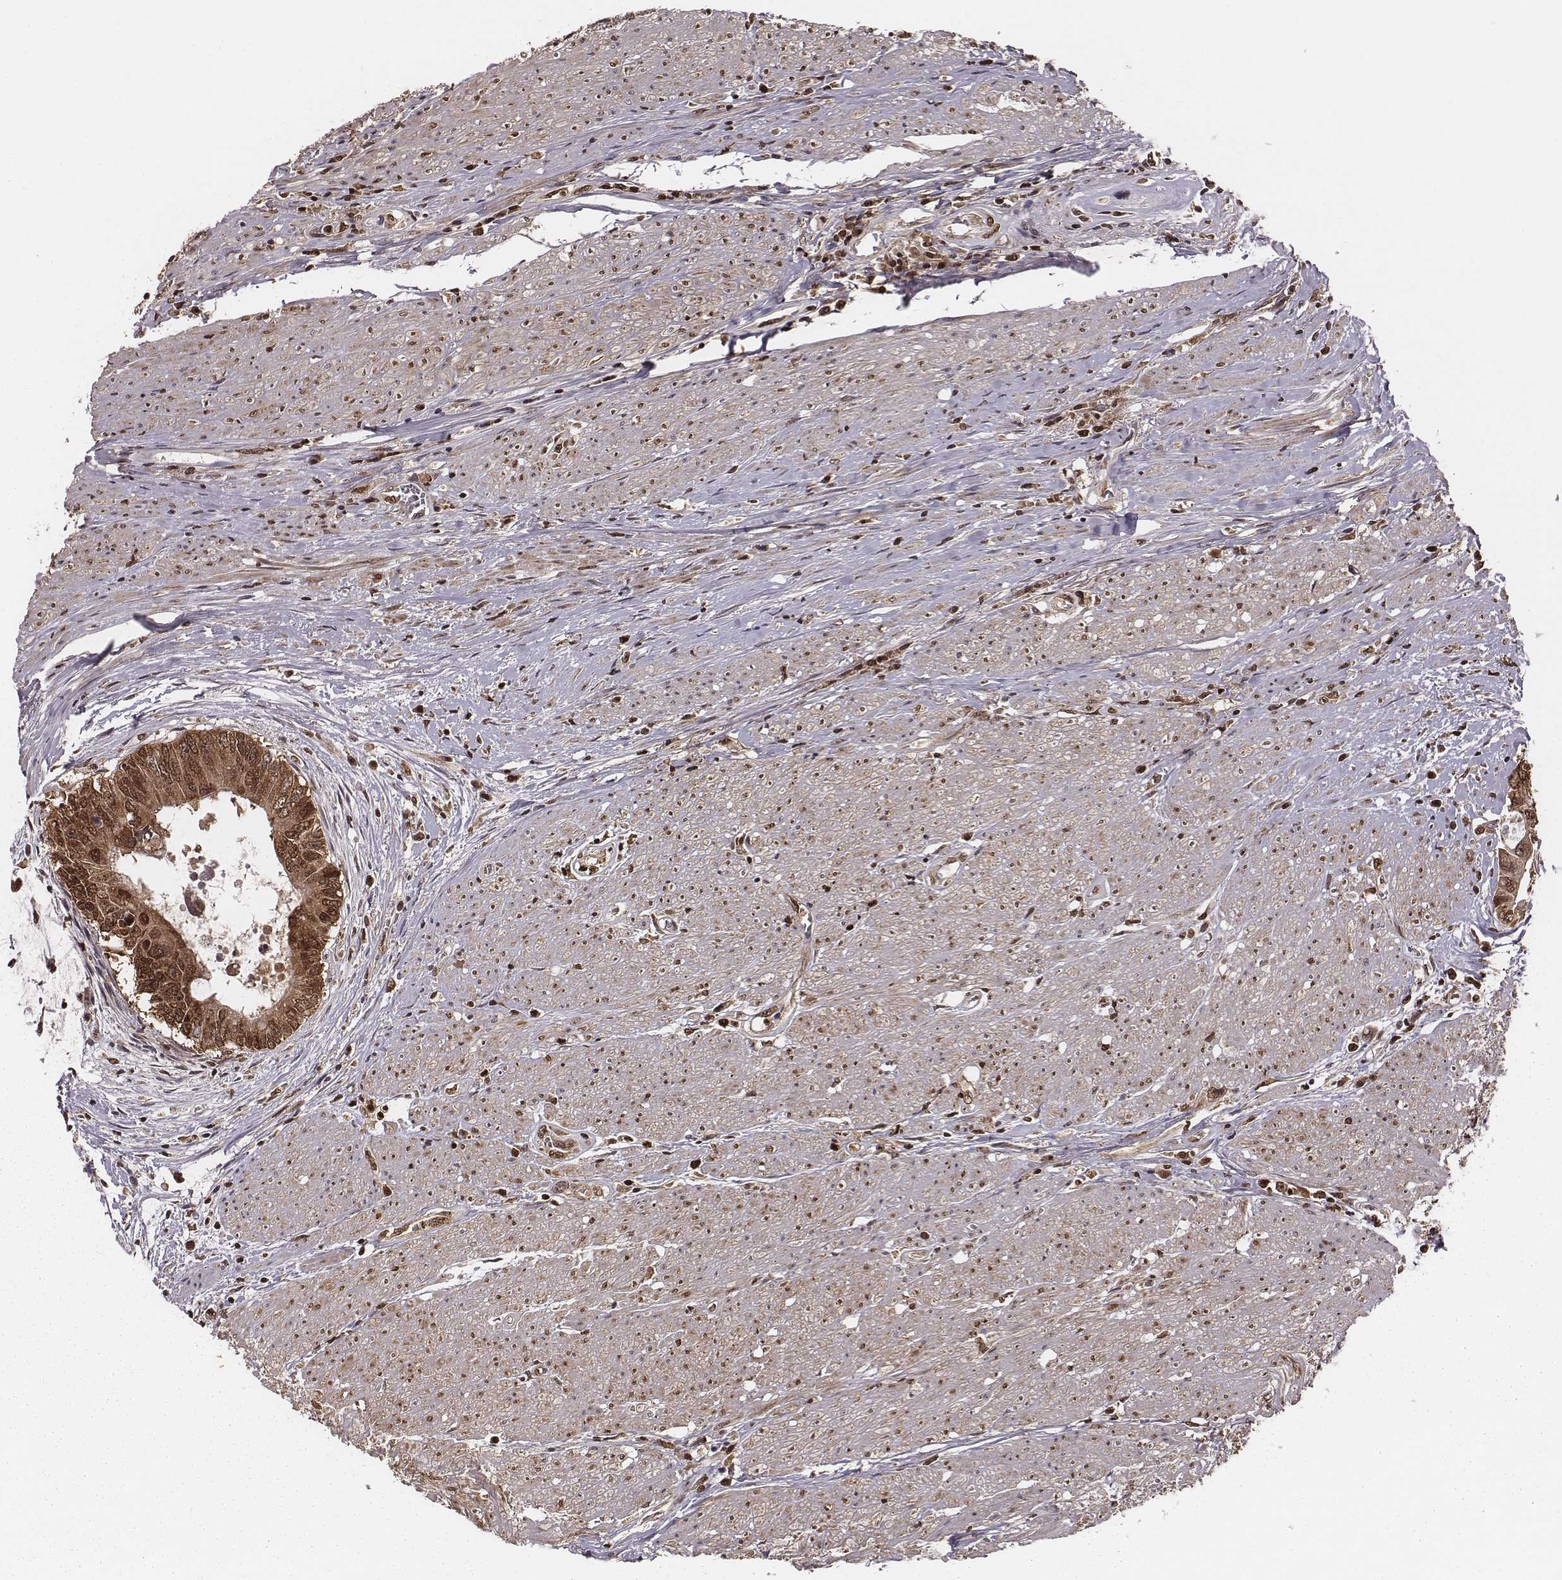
{"staining": {"intensity": "strong", "quantity": ">75%", "location": "cytoplasmic/membranous,nuclear"}, "tissue": "colorectal cancer", "cell_type": "Tumor cells", "image_type": "cancer", "snomed": [{"axis": "morphology", "description": "Adenocarcinoma, NOS"}, {"axis": "topography", "description": "Rectum"}], "caption": "Protein staining shows strong cytoplasmic/membranous and nuclear positivity in approximately >75% of tumor cells in colorectal cancer (adenocarcinoma).", "gene": "NFX1", "patient": {"sex": "male", "age": 59}}